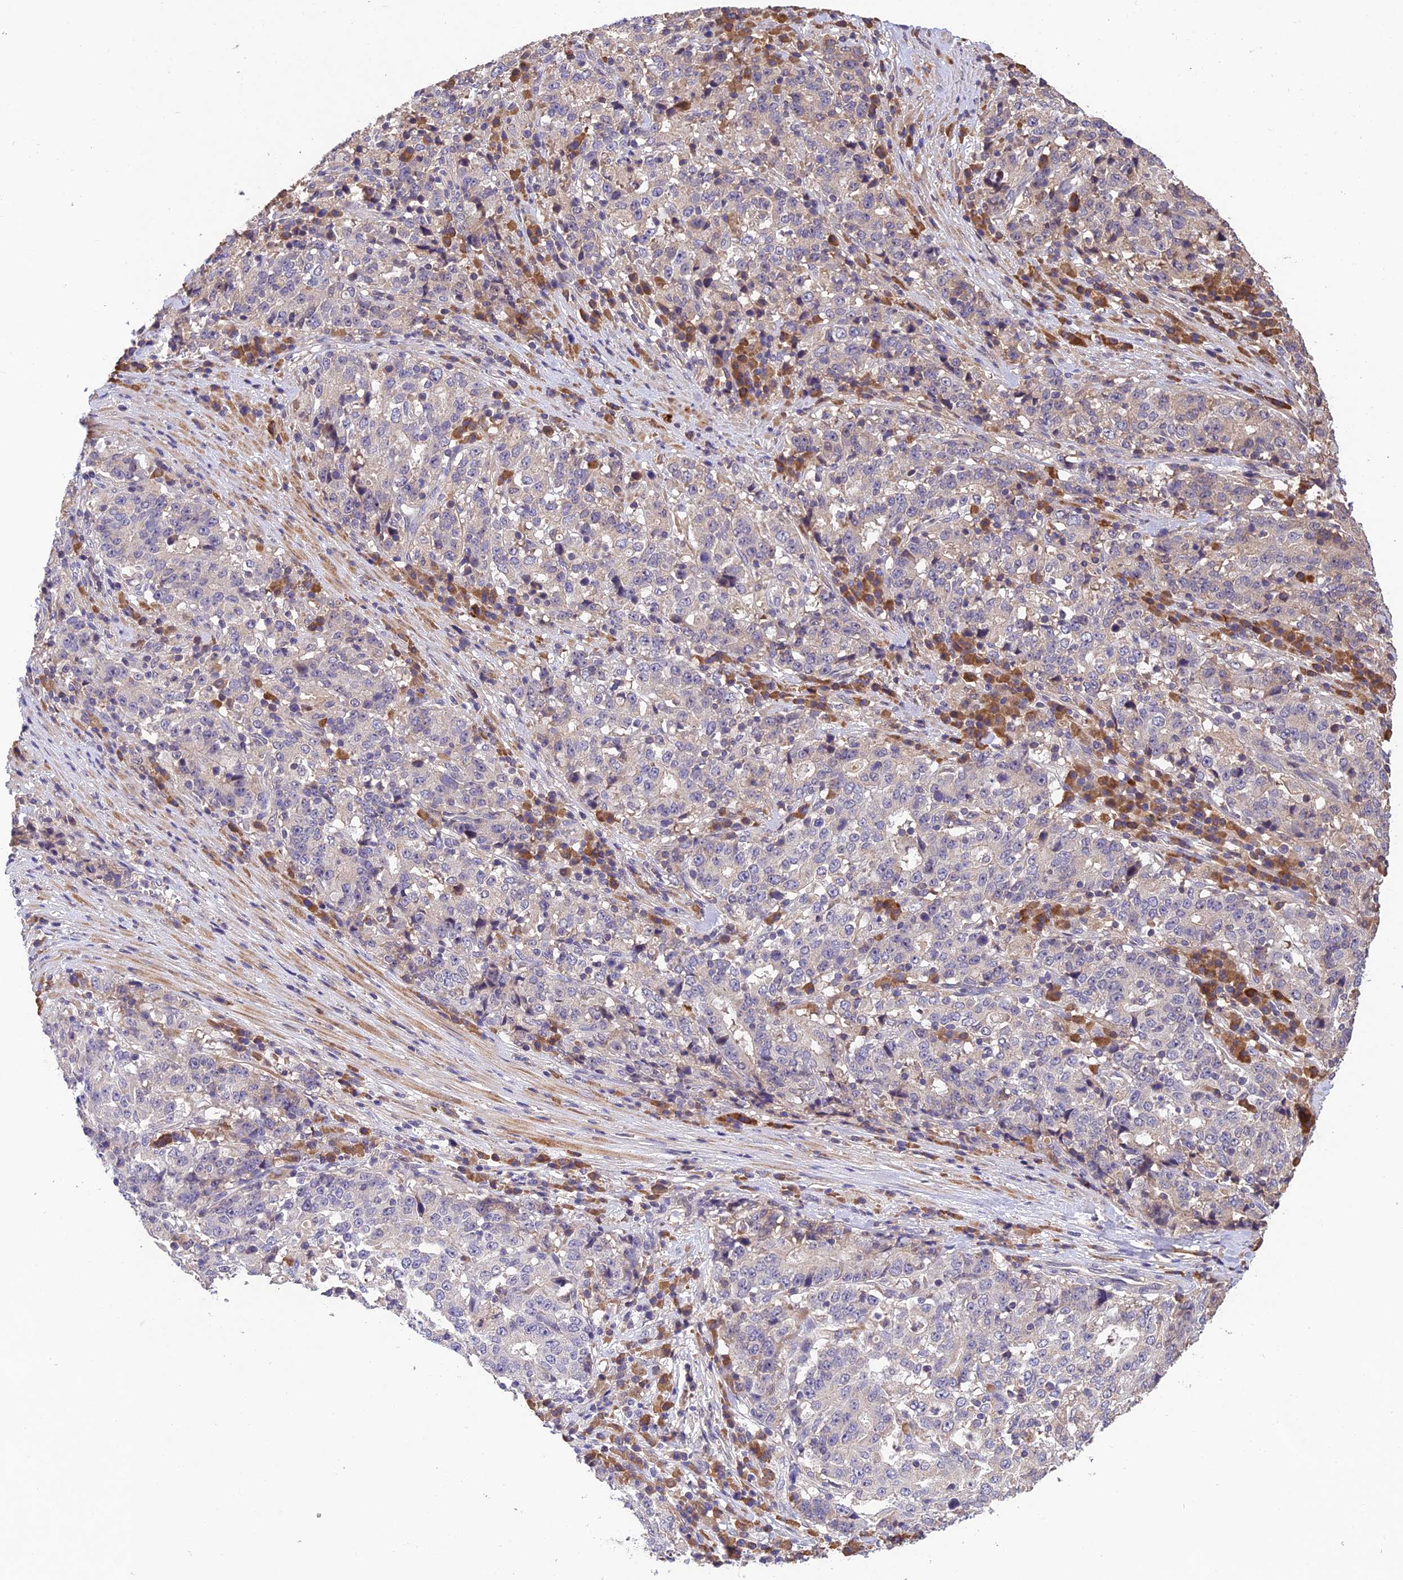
{"staining": {"intensity": "negative", "quantity": "none", "location": "none"}, "tissue": "stomach cancer", "cell_type": "Tumor cells", "image_type": "cancer", "snomed": [{"axis": "morphology", "description": "Adenocarcinoma, NOS"}, {"axis": "topography", "description": "Stomach"}], "caption": "This is an immunohistochemistry (IHC) histopathology image of human stomach cancer (adenocarcinoma). There is no staining in tumor cells.", "gene": "DENND5B", "patient": {"sex": "male", "age": 59}}